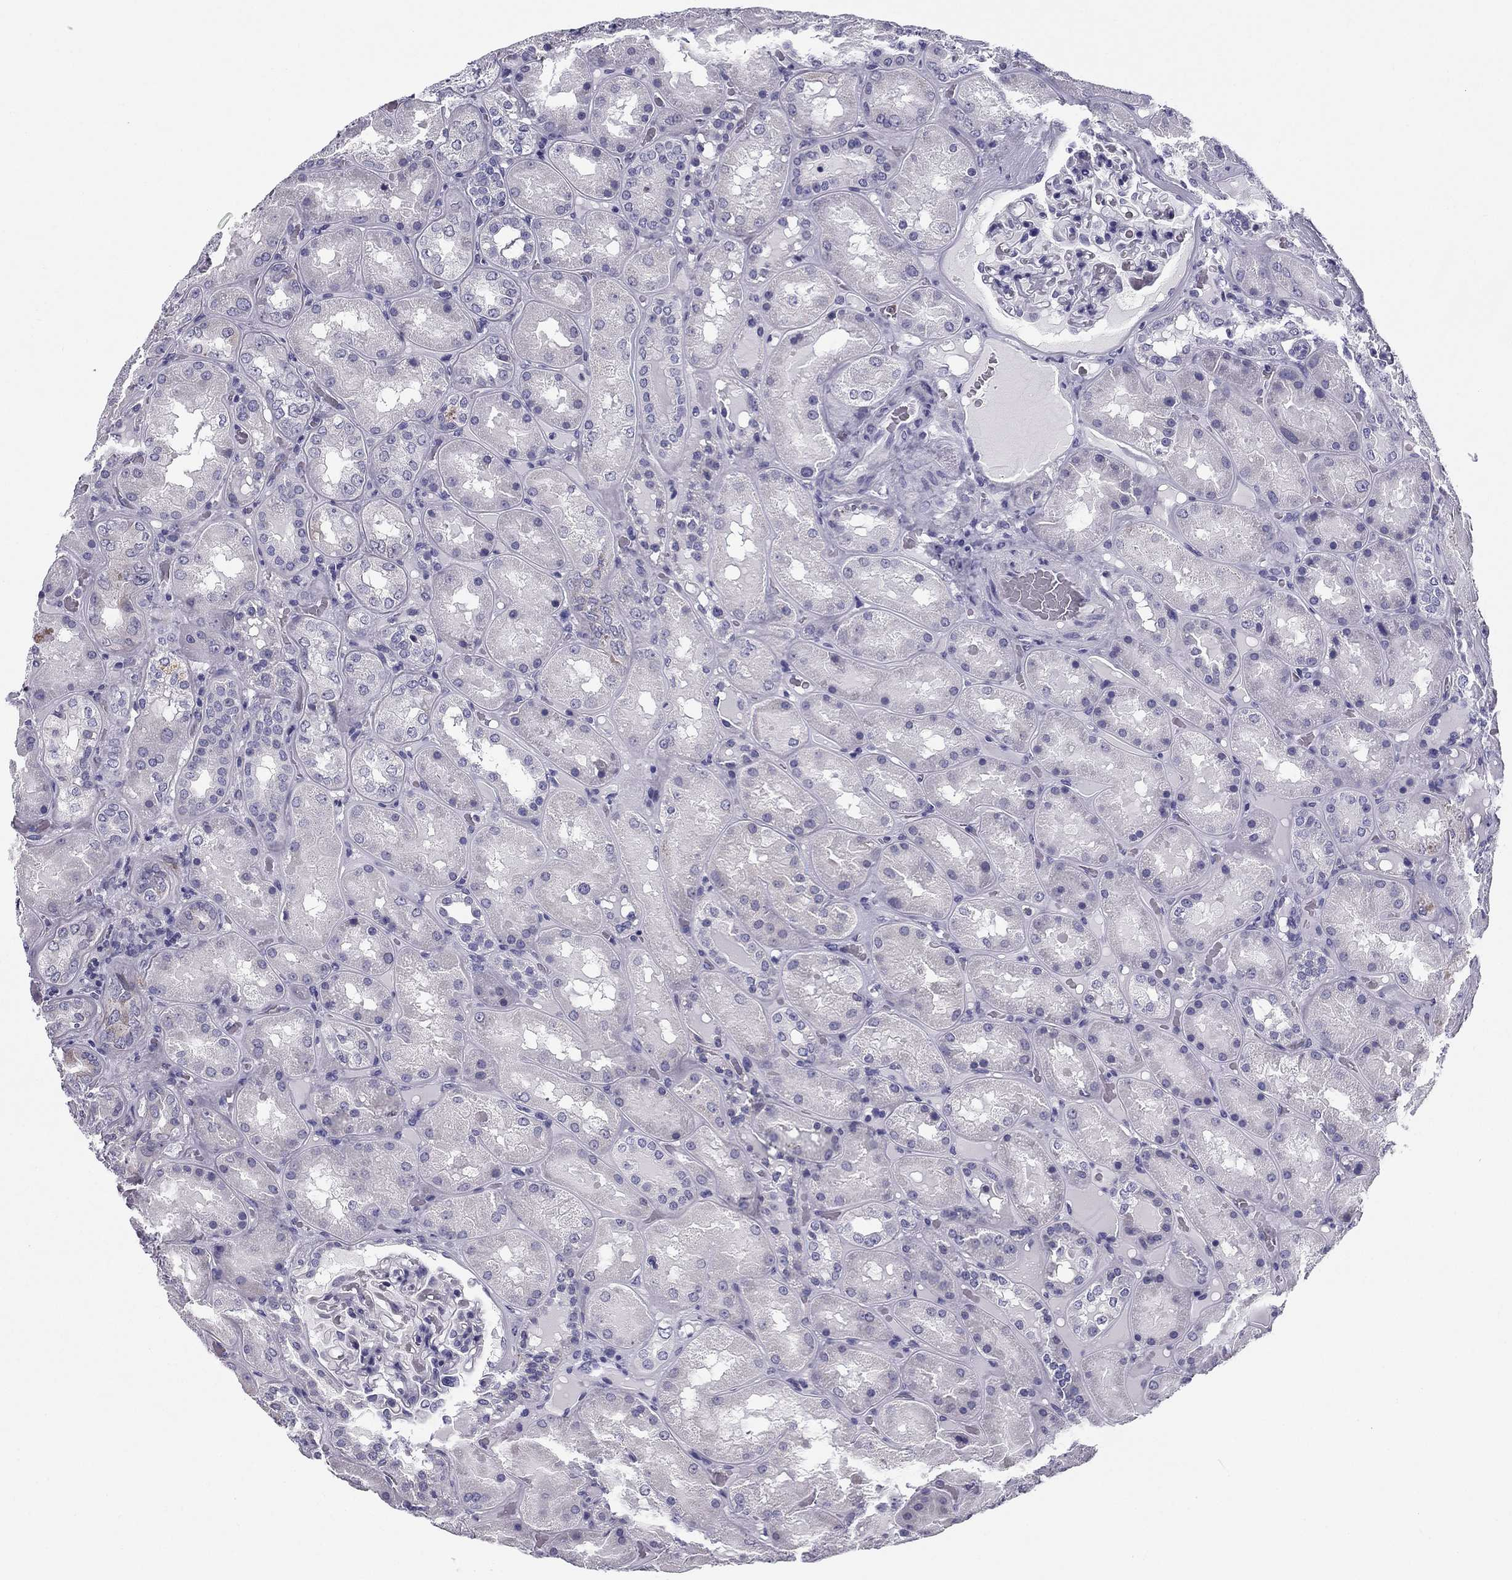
{"staining": {"intensity": "negative", "quantity": "none", "location": "none"}, "tissue": "kidney", "cell_type": "Cells in glomeruli", "image_type": "normal", "snomed": [{"axis": "morphology", "description": "Normal tissue, NOS"}, {"axis": "topography", "description": "Kidney"}], "caption": "An IHC histopathology image of normal kidney is shown. There is no staining in cells in glomeruli of kidney.", "gene": "TMED3", "patient": {"sex": "male", "age": 73}}